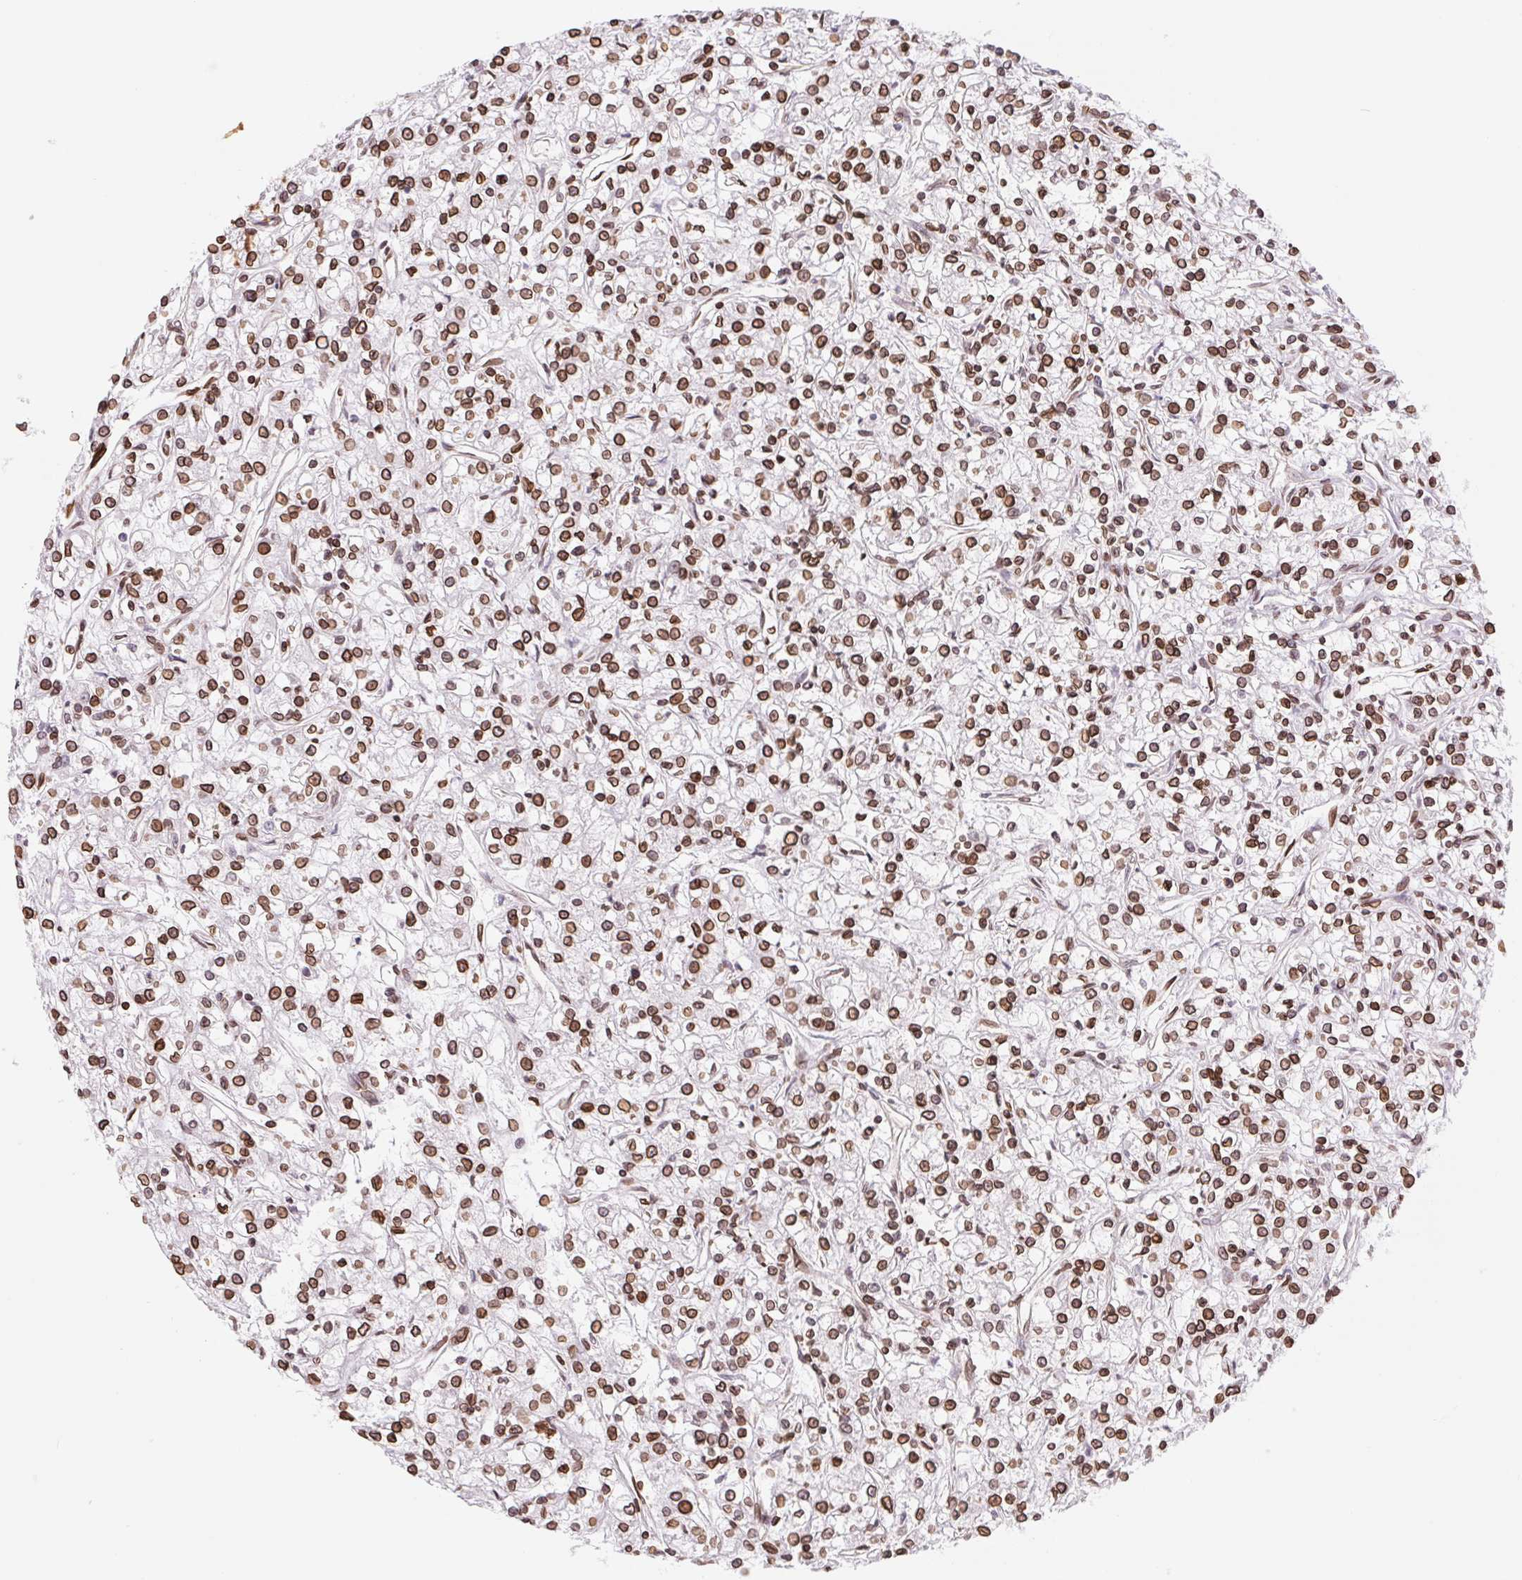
{"staining": {"intensity": "strong", "quantity": ">75%", "location": "cytoplasmic/membranous,nuclear"}, "tissue": "renal cancer", "cell_type": "Tumor cells", "image_type": "cancer", "snomed": [{"axis": "morphology", "description": "Adenocarcinoma, NOS"}, {"axis": "topography", "description": "Kidney"}], "caption": "Tumor cells exhibit high levels of strong cytoplasmic/membranous and nuclear expression in approximately >75% of cells in renal cancer (adenocarcinoma).", "gene": "LMNB2", "patient": {"sex": "female", "age": 59}}